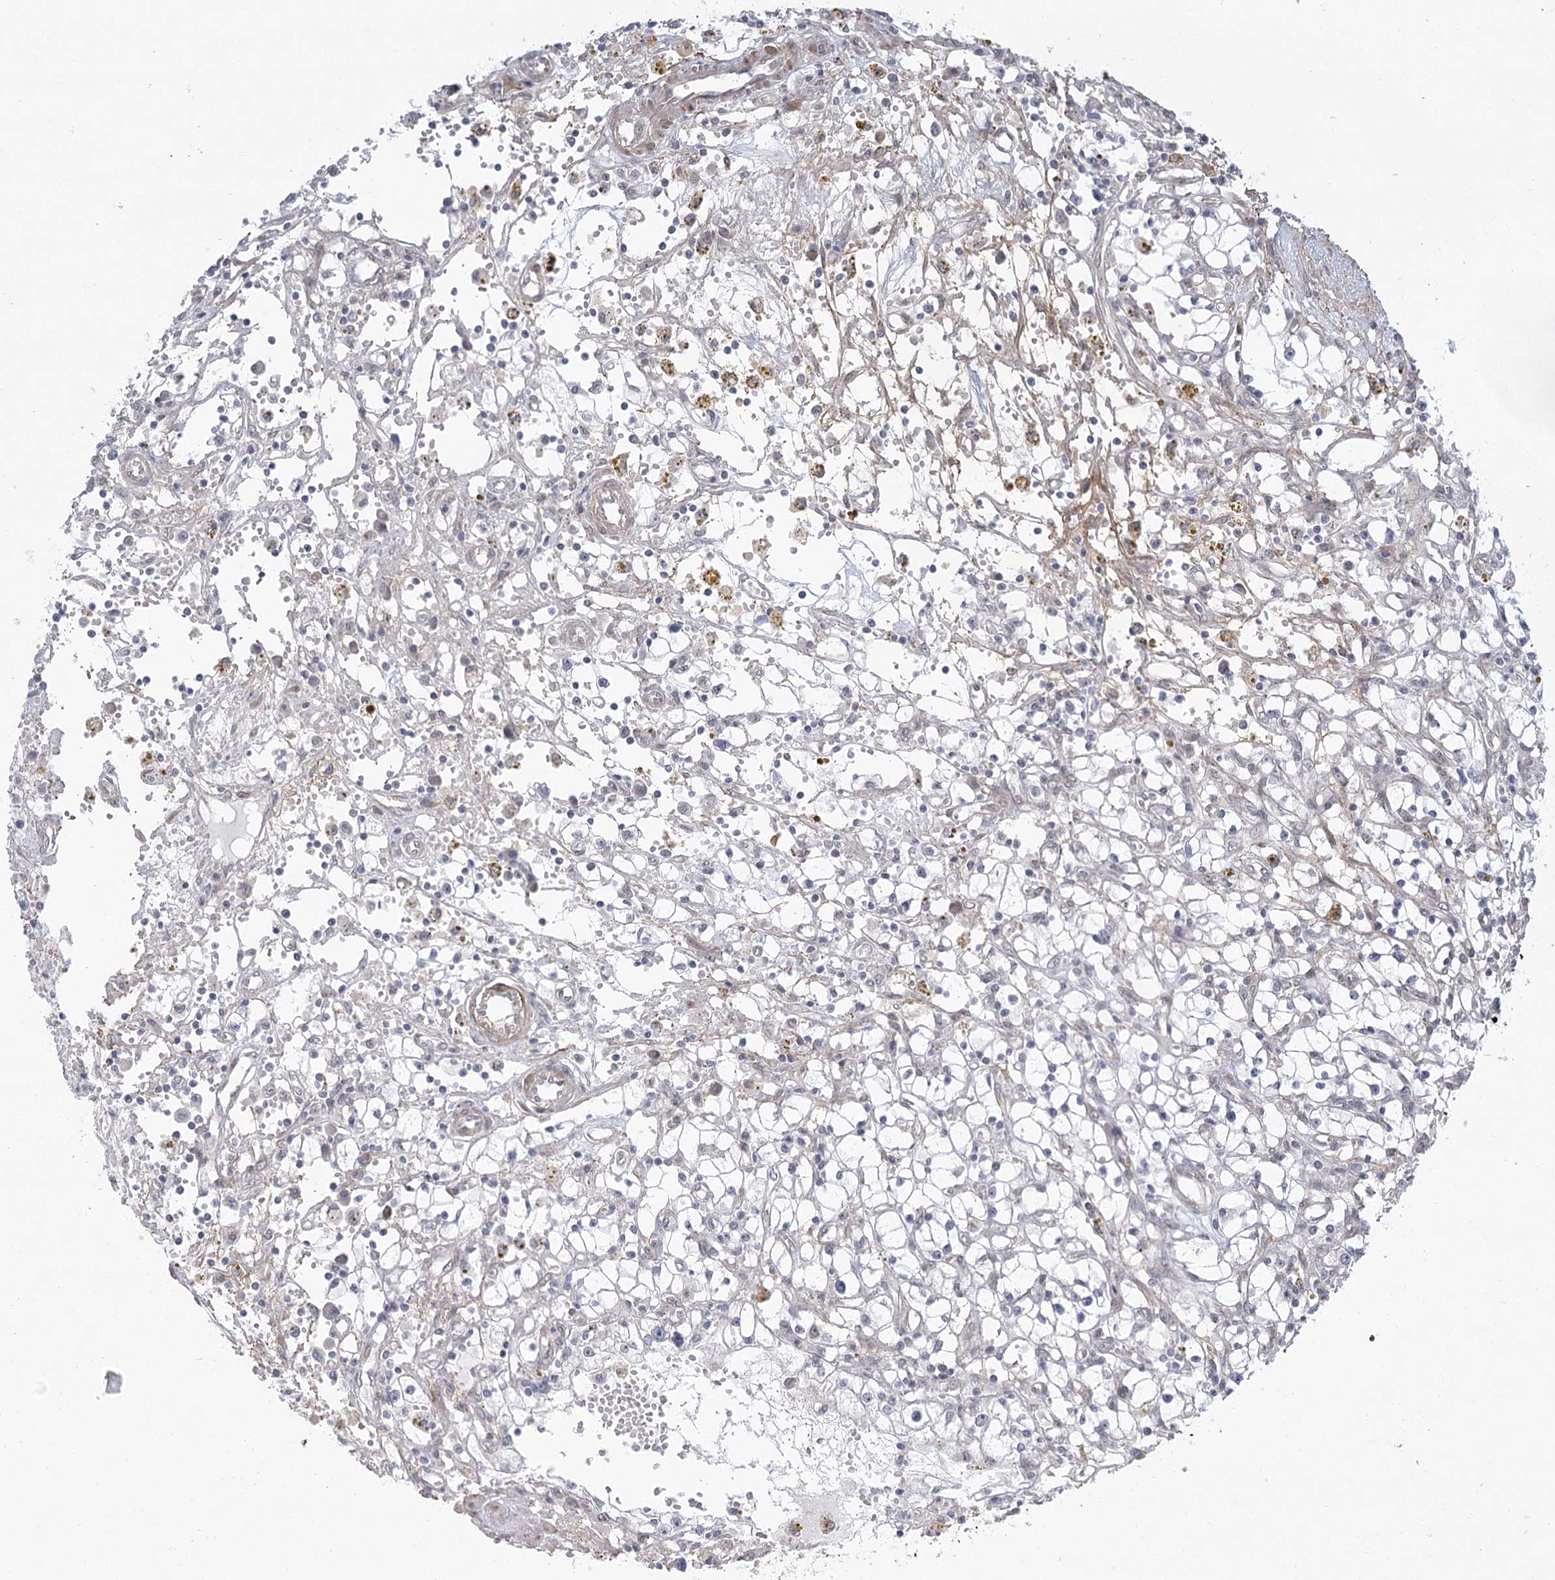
{"staining": {"intensity": "negative", "quantity": "none", "location": "none"}, "tissue": "renal cancer", "cell_type": "Tumor cells", "image_type": "cancer", "snomed": [{"axis": "morphology", "description": "Adenocarcinoma, NOS"}, {"axis": "topography", "description": "Kidney"}], "caption": "IHC of renal adenocarcinoma reveals no positivity in tumor cells. (Brightfield microscopy of DAB (3,3'-diaminobenzidine) immunohistochemistry at high magnification).", "gene": "MED28", "patient": {"sex": "male", "age": 56}}